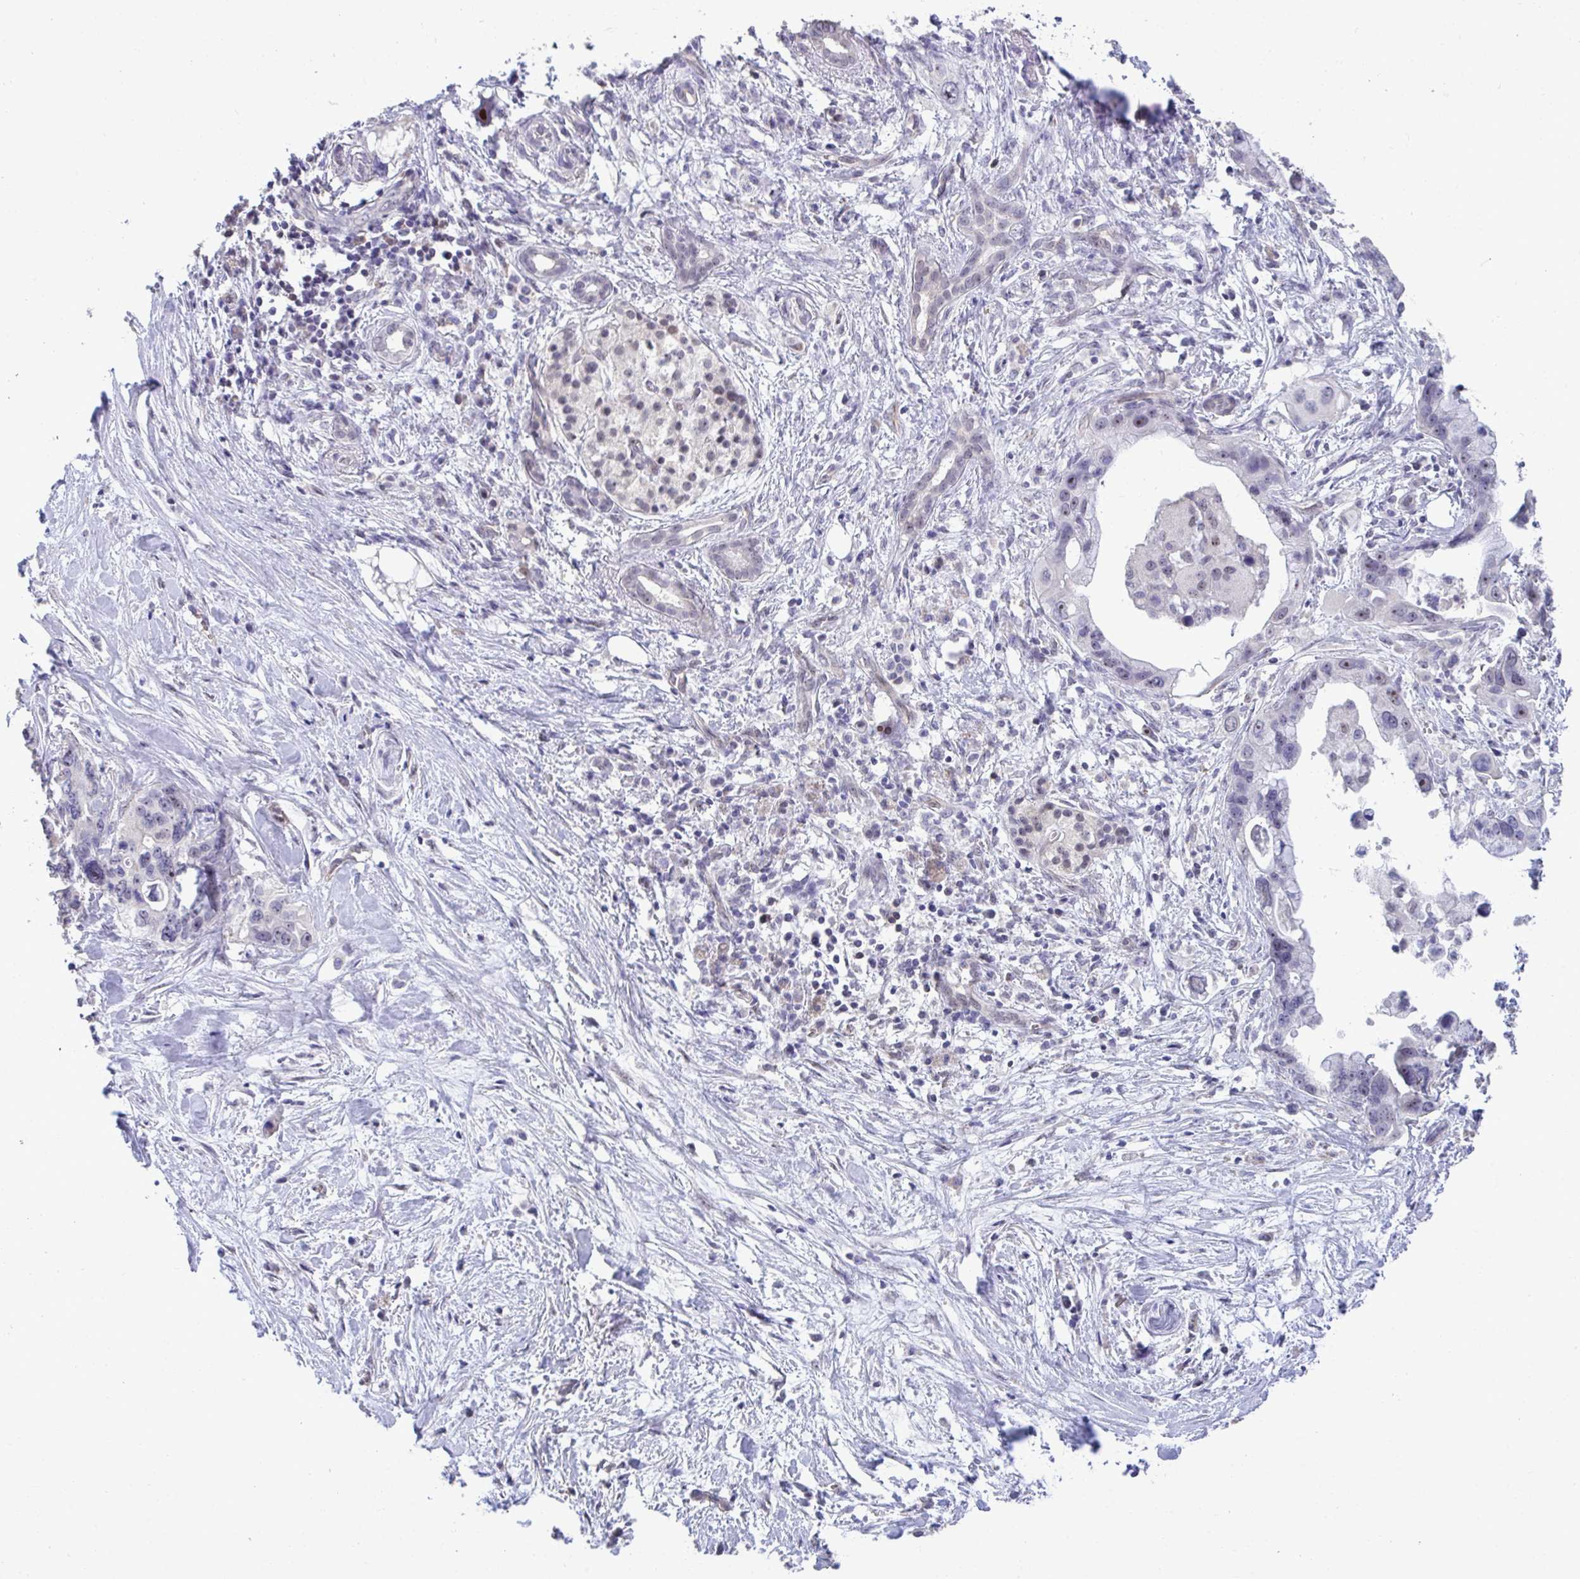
{"staining": {"intensity": "moderate", "quantity": "<25%", "location": "nuclear"}, "tissue": "pancreatic cancer", "cell_type": "Tumor cells", "image_type": "cancer", "snomed": [{"axis": "morphology", "description": "Adenocarcinoma, NOS"}, {"axis": "topography", "description": "Pancreas"}], "caption": "Approximately <25% of tumor cells in adenocarcinoma (pancreatic) reveal moderate nuclear protein staining as visualized by brown immunohistochemical staining.", "gene": "SENP3", "patient": {"sex": "female", "age": 83}}